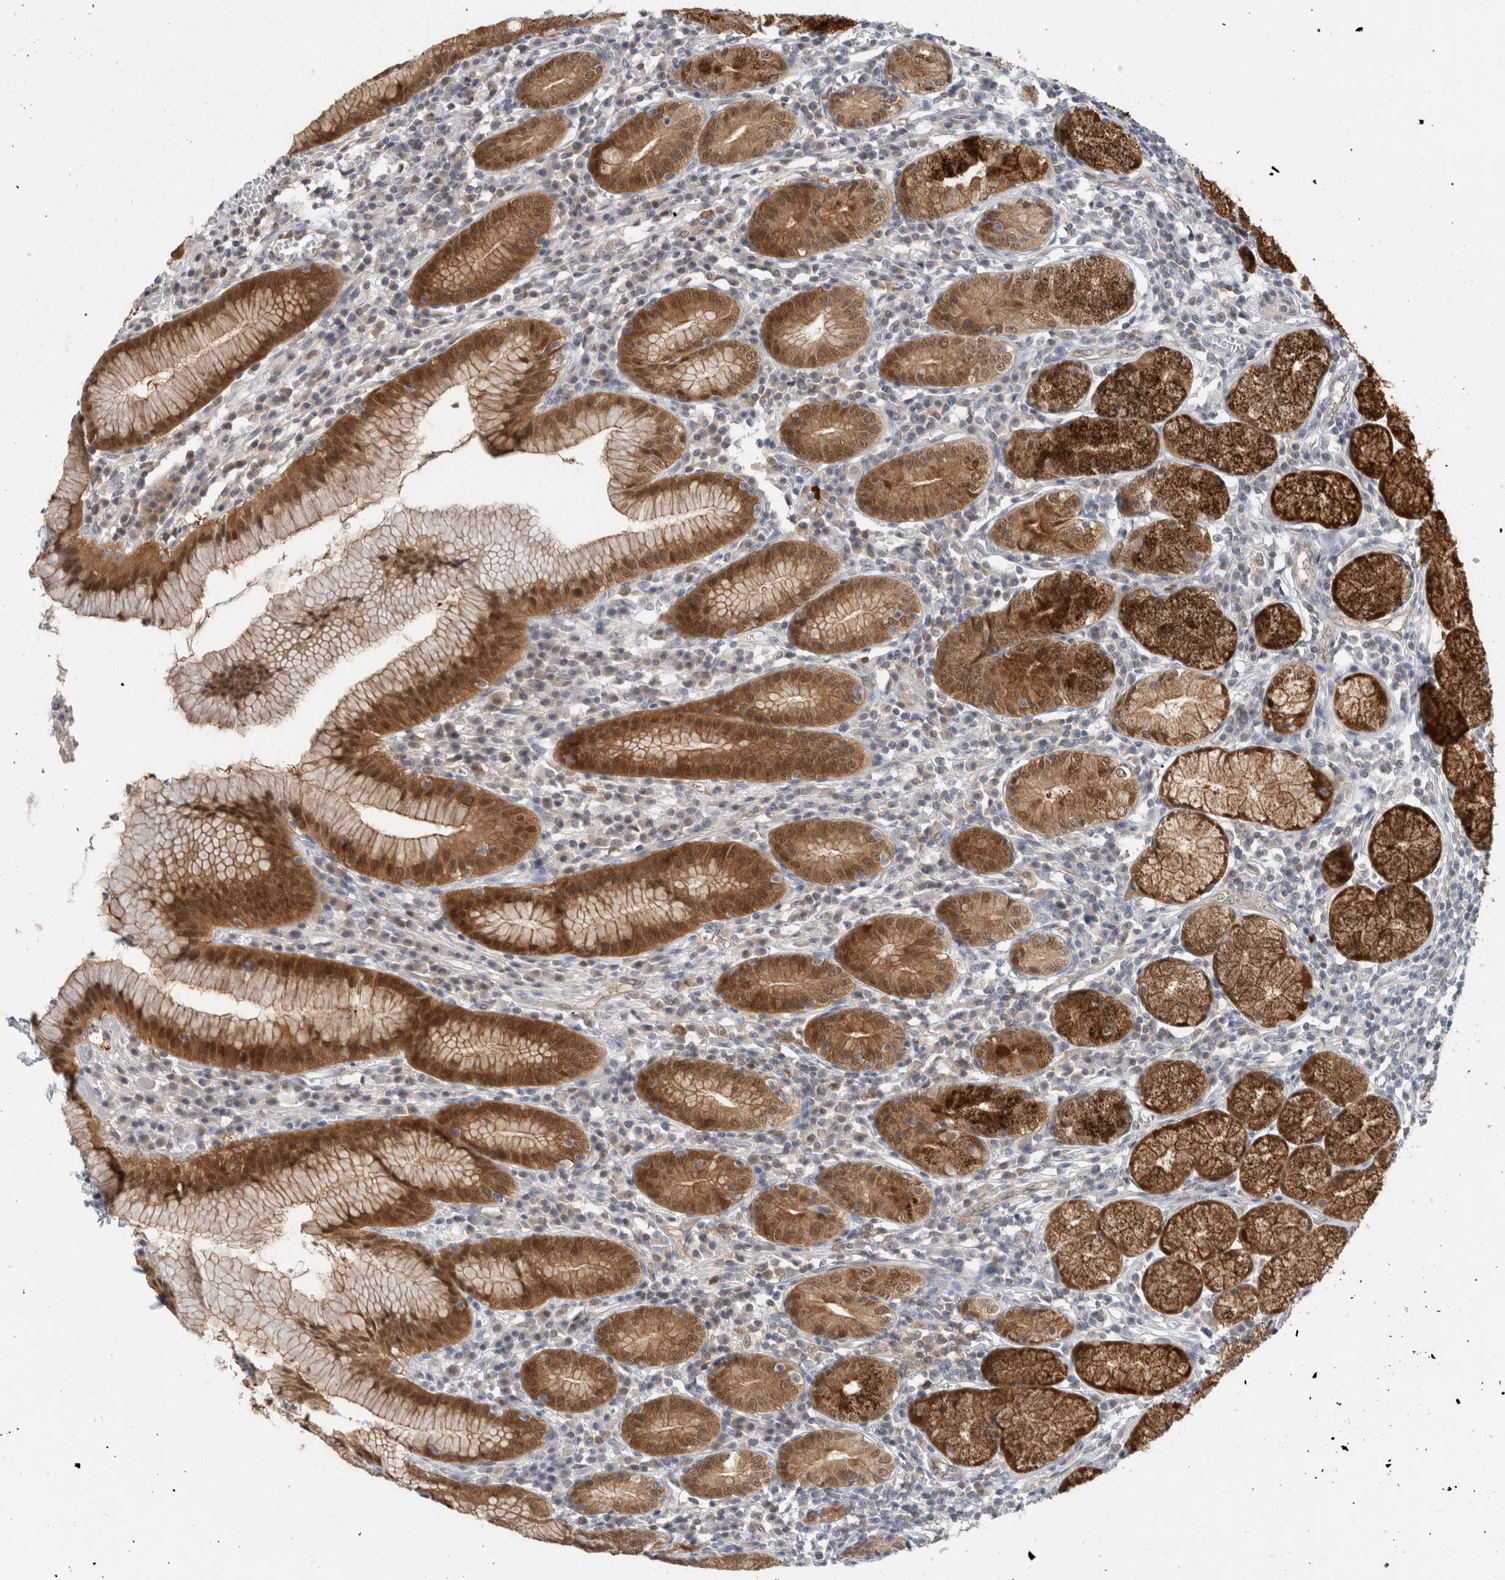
{"staining": {"intensity": "strong", "quantity": "25%-75%", "location": "cytoplasmic/membranous,nuclear"}, "tissue": "stomach", "cell_type": "Glandular cells", "image_type": "normal", "snomed": [{"axis": "morphology", "description": "Normal tissue, NOS"}, {"axis": "topography", "description": "Stomach"}], "caption": "The histopathology image displays staining of normal stomach, revealing strong cytoplasmic/membranous,nuclear protein positivity (brown color) within glandular cells.", "gene": "CASP6", "patient": {"sex": "male", "age": 55}}